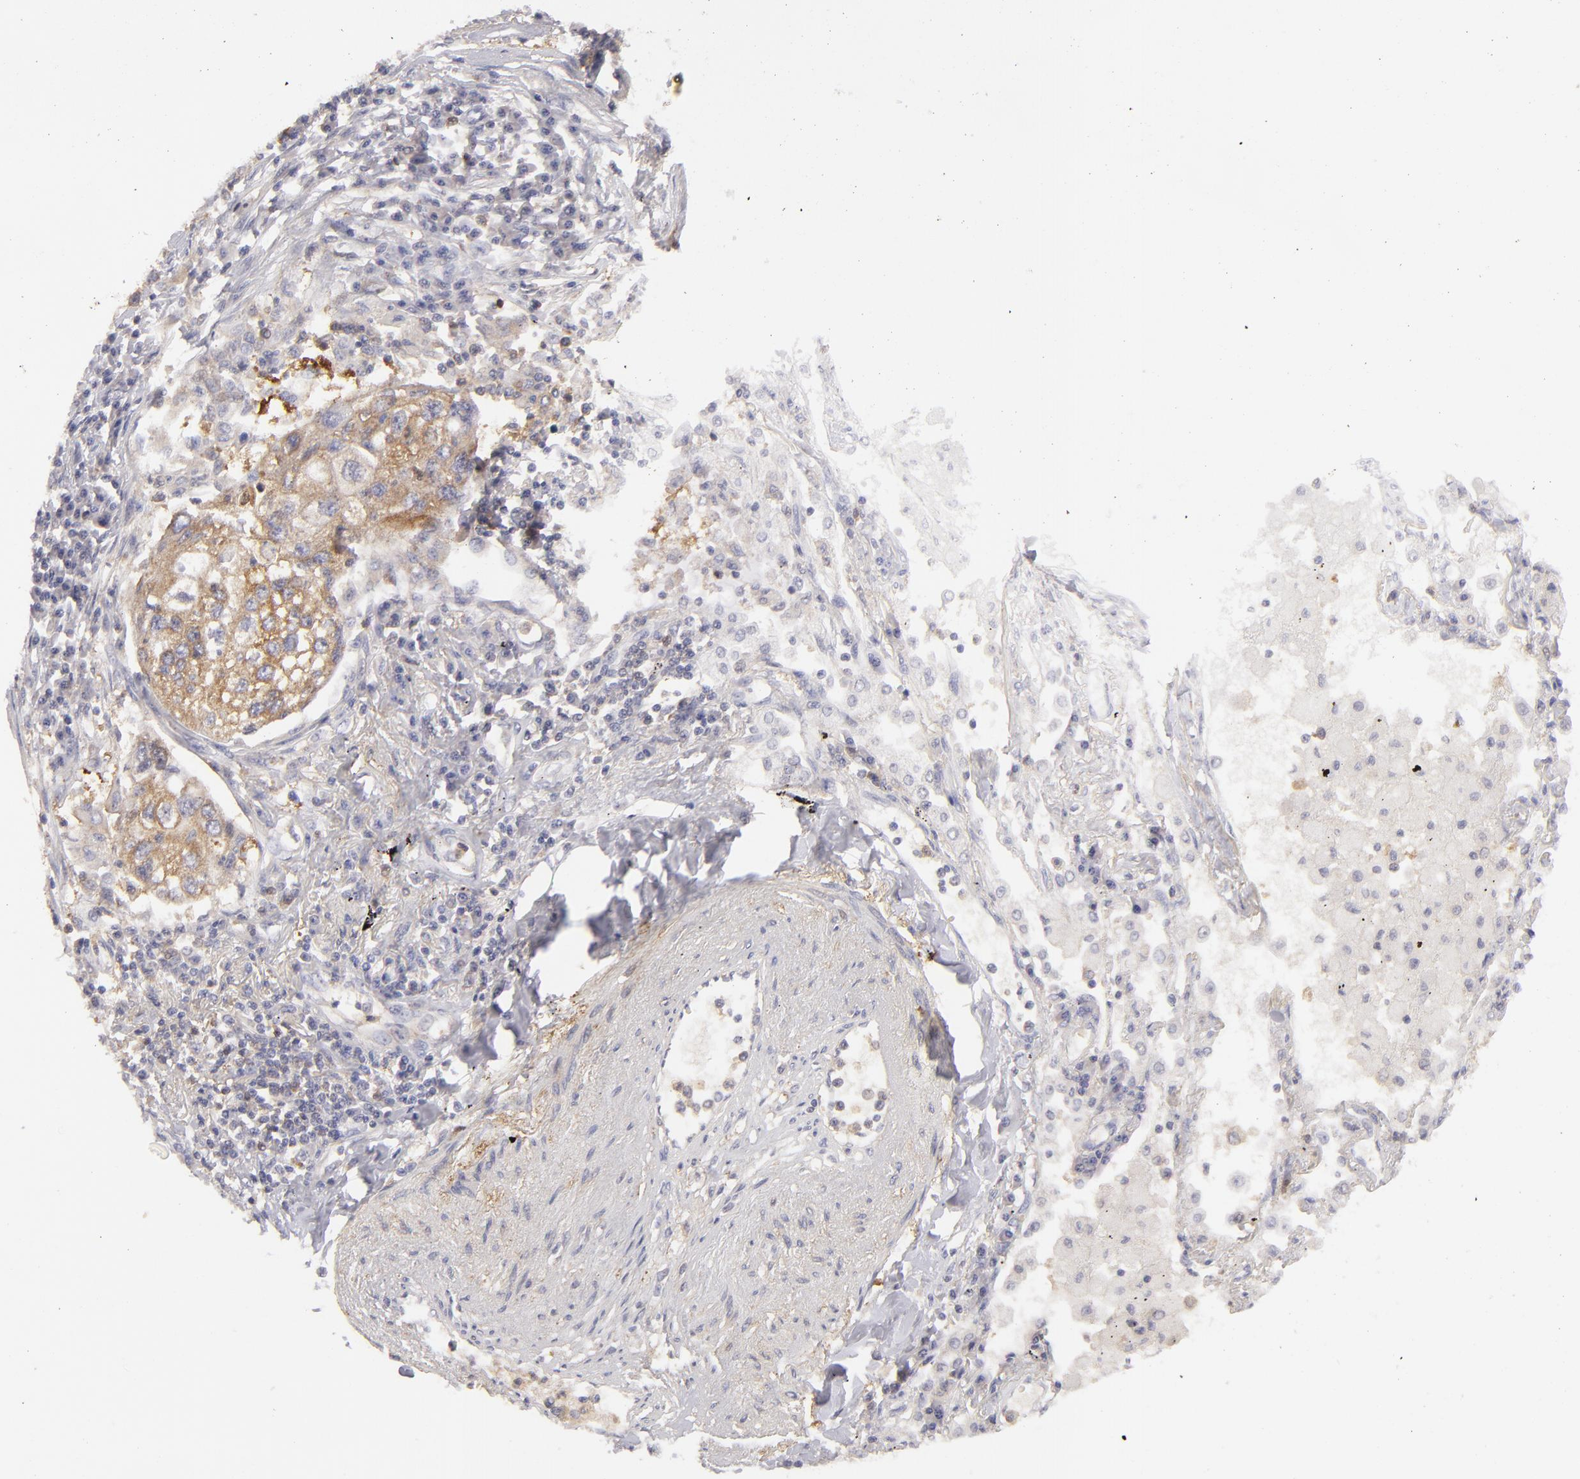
{"staining": {"intensity": "moderate", "quantity": ">75%", "location": "cytoplasmic/membranous"}, "tissue": "lung cancer", "cell_type": "Tumor cells", "image_type": "cancer", "snomed": [{"axis": "morphology", "description": "Squamous cell carcinoma, NOS"}, {"axis": "topography", "description": "Lung"}], "caption": "This is a micrograph of IHC staining of lung cancer, which shows moderate positivity in the cytoplasmic/membranous of tumor cells.", "gene": "MMP10", "patient": {"sex": "male", "age": 75}}